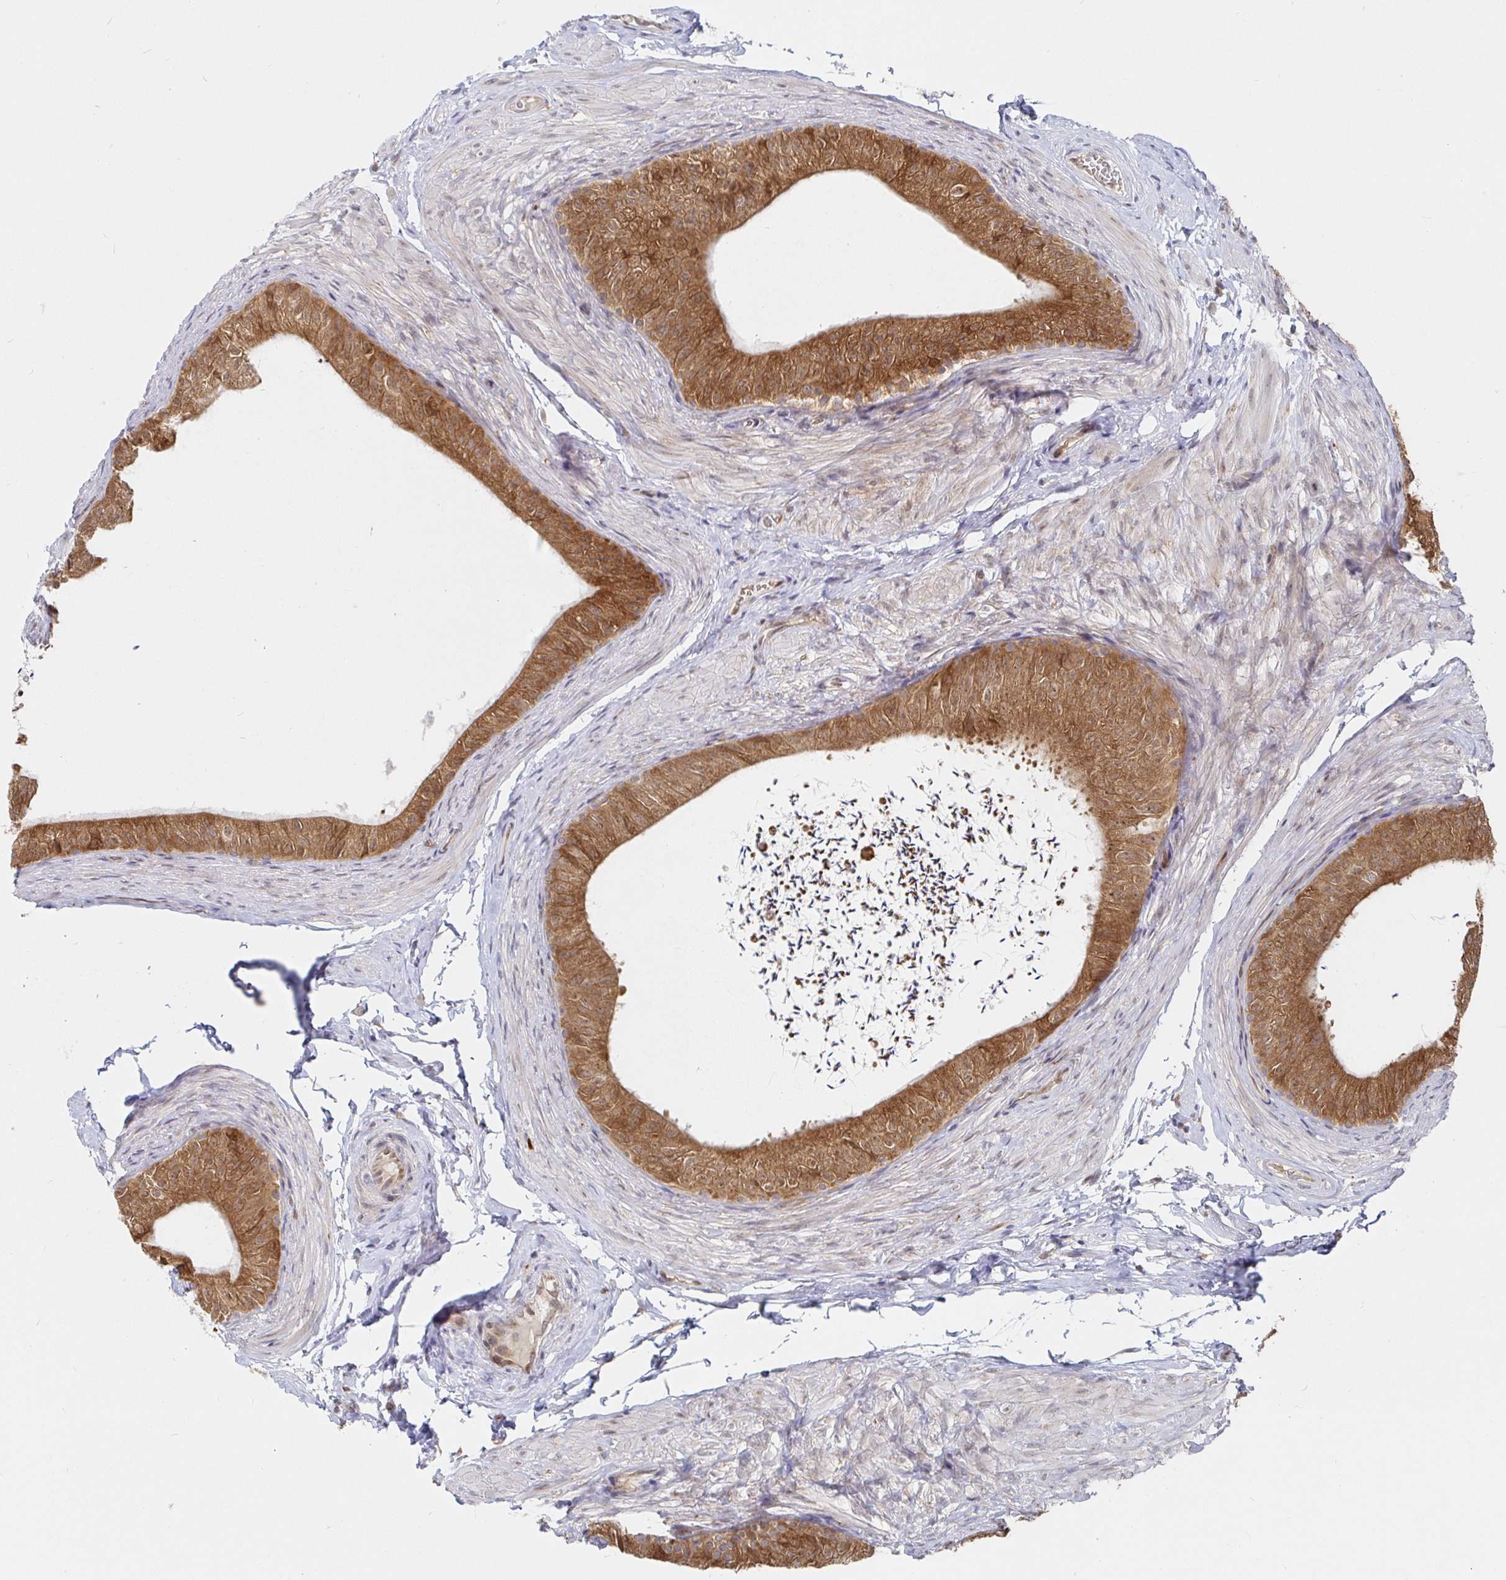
{"staining": {"intensity": "strong", "quantity": ">75%", "location": "cytoplasmic/membranous"}, "tissue": "epididymis", "cell_type": "Glandular cells", "image_type": "normal", "snomed": [{"axis": "morphology", "description": "Normal tissue, NOS"}, {"axis": "topography", "description": "Epididymis, spermatic cord, NOS"}, {"axis": "topography", "description": "Epididymis"}, {"axis": "topography", "description": "Peripheral nerve tissue"}], "caption": "DAB (3,3'-diaminobenzidine) immunohistochemical staining of normal human epididymis displays strong cytoplasmic/membranous protein staining in about >75% of glandular cells. Immunohistochemistry (ihc) stains the protein of interest in brown and the nuclei are stained blue.", "gene": "ALG1L2", "patient": {"sex": "male", "age": 29}}